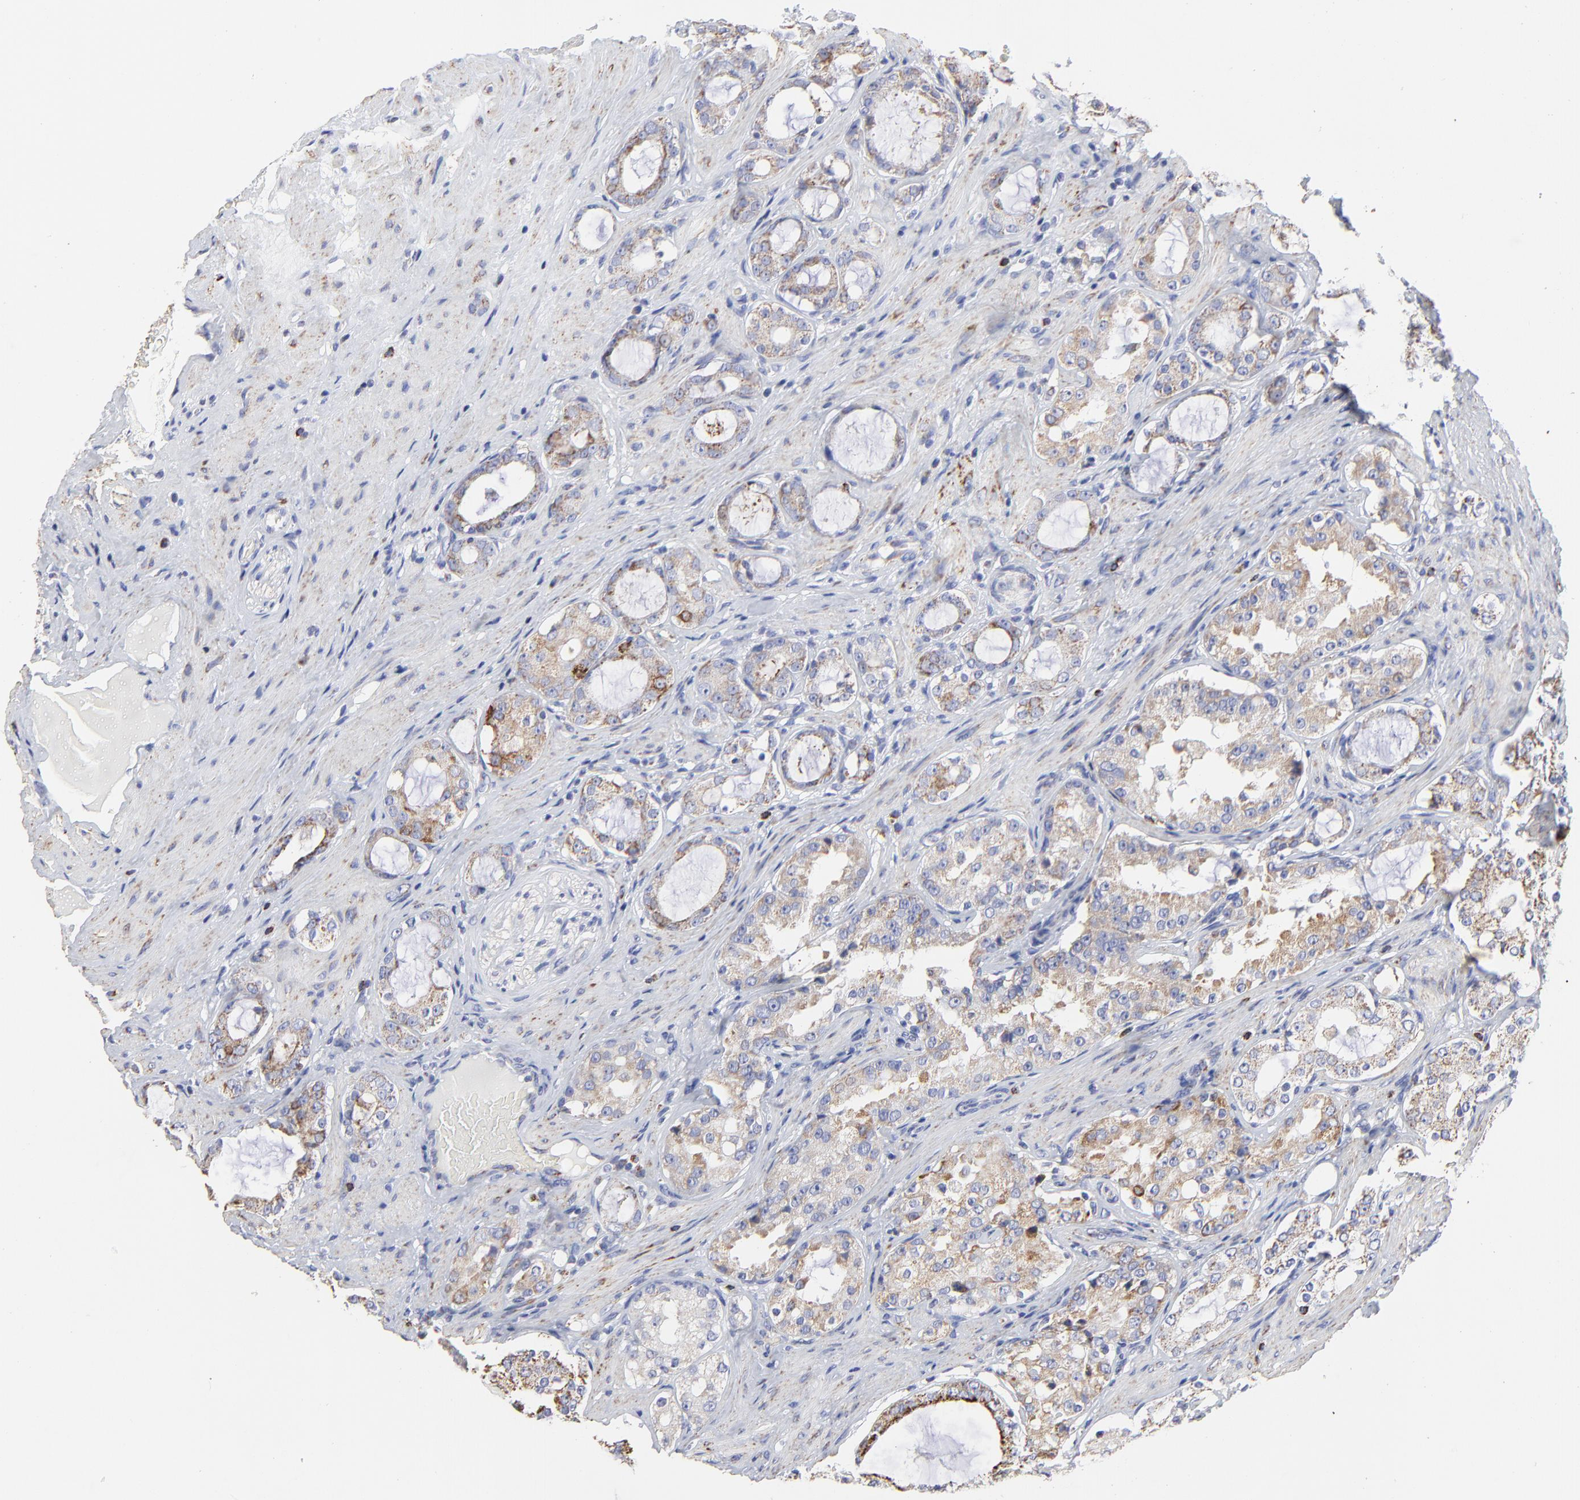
{"staining": {"intensity": "weak", "quantity": ">75%", "location": "cytoplasmic/membranous"}, "tissue": "prostate cancer", "cell_type": "Tumor cells", "image_type": "cancer", "snomed": [{"axis": "morphology", "description": "Adenocarcinoma, Medium grade"}, {"axis": "topography", "description": "Prostate"}], "caption": "IHC staining of prostate medium-grade adenocarcinoma, which reveals low levels of weak cytoplasmic/membranous positivity in about >75% of tumor cells indicating weak cytoplasmic/membranous protein positivity. The staining was performed using DAB (brown) for protein detection and nuclei were counterstained in hematoxylin (blue).", "gene": "PINK1", "patient": {"sex": "male", "age": 73}}